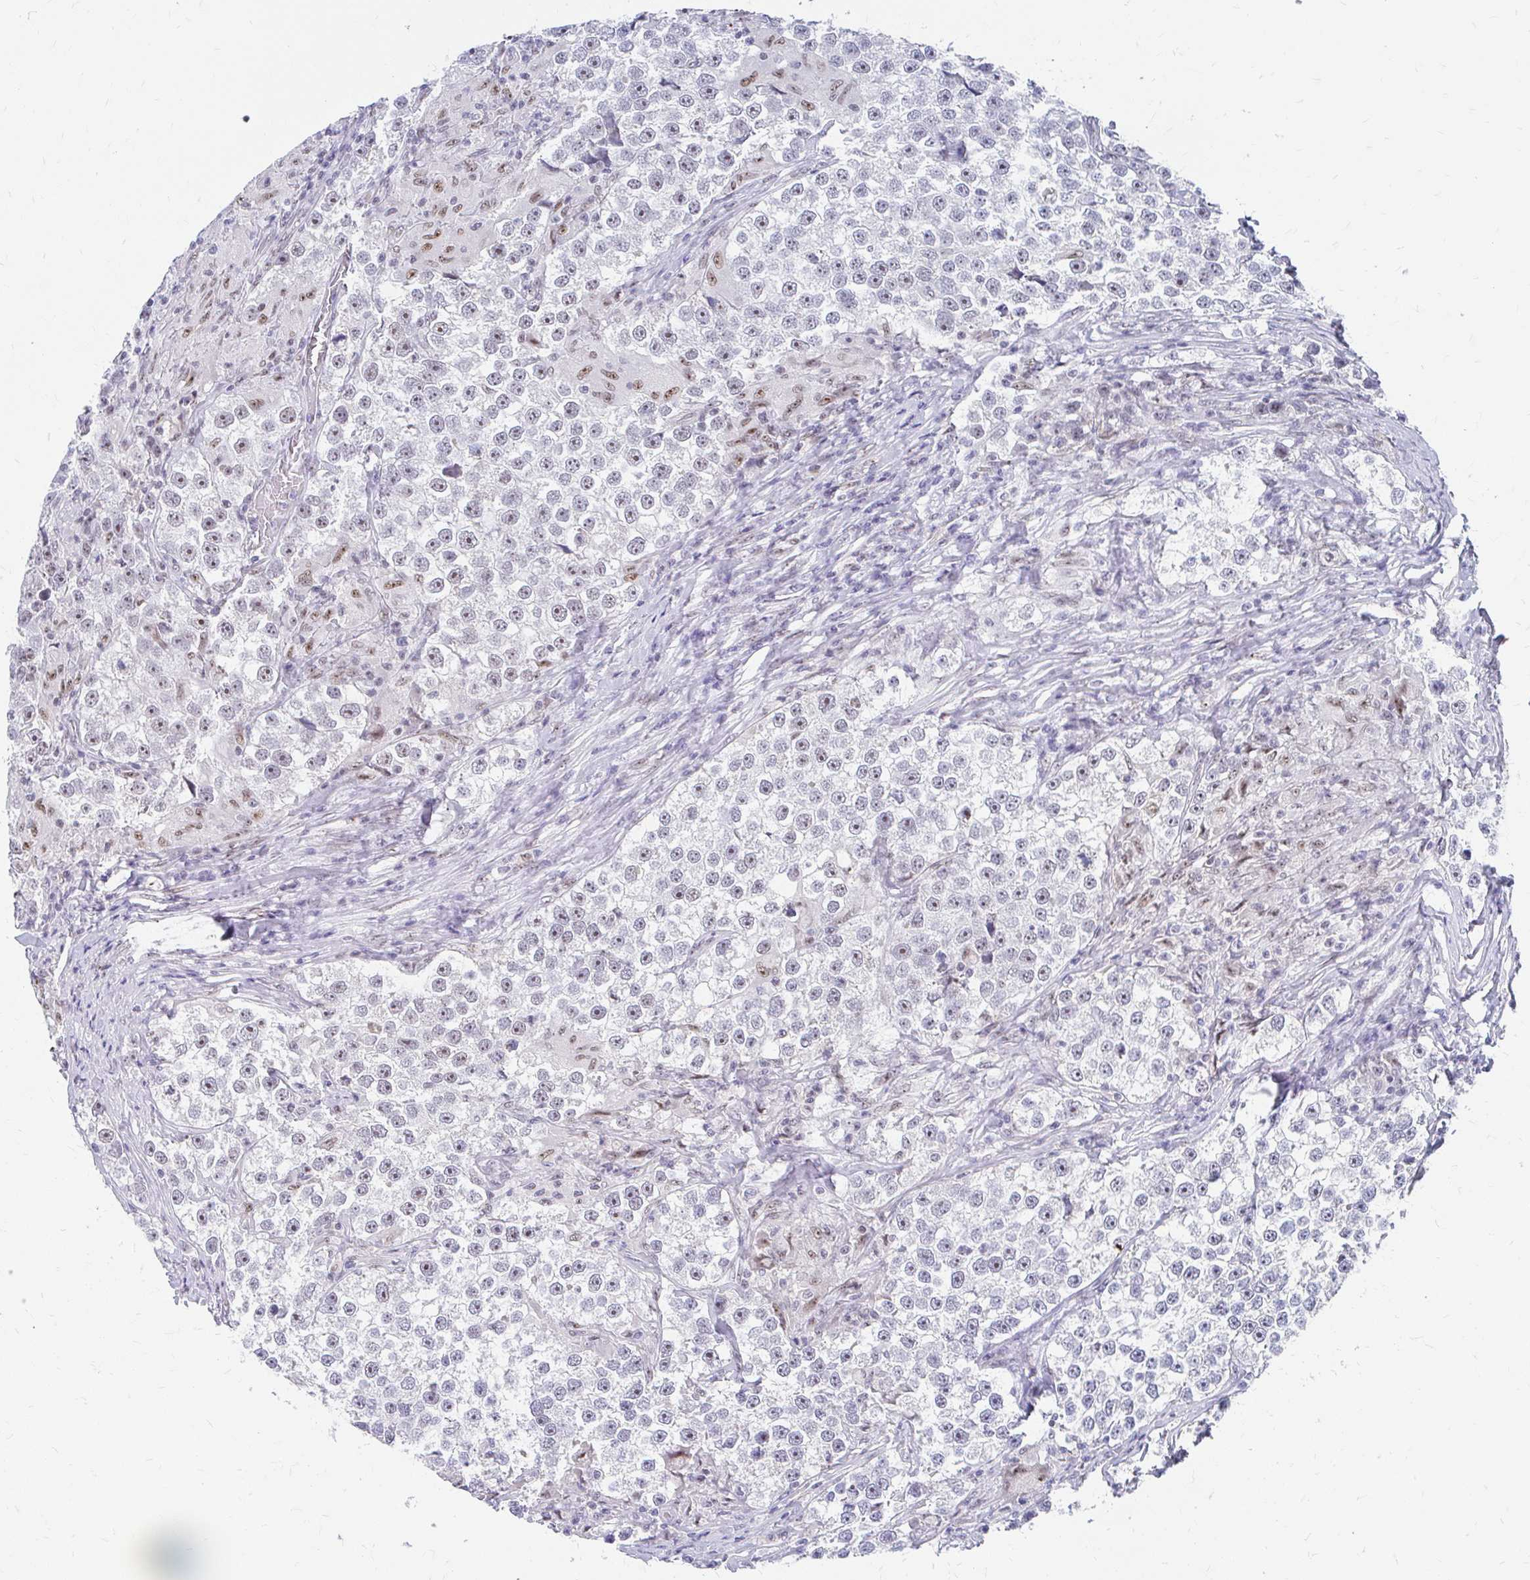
{"staining": {"intensity": "moderate", "quantity": "<25%", "location": "nuclear"}, "tissue": "testis cancer", "cell_type": "Tumor cells", "image_type": "cancer", "snomed": [{"axis": "morphology", "description": "Seminoma, NOS"}, {"axis": "topography", "description": "Testis"}], "caption": "Tumor cells demonstrate low levels of moderate nuclear staining in about <25% of cells in testis cancer (seminoma). (IHC, brightfield microscopy, high magnification).", "gene": "GTF2H1", "patient": {"sex": "male", "age": 46}}